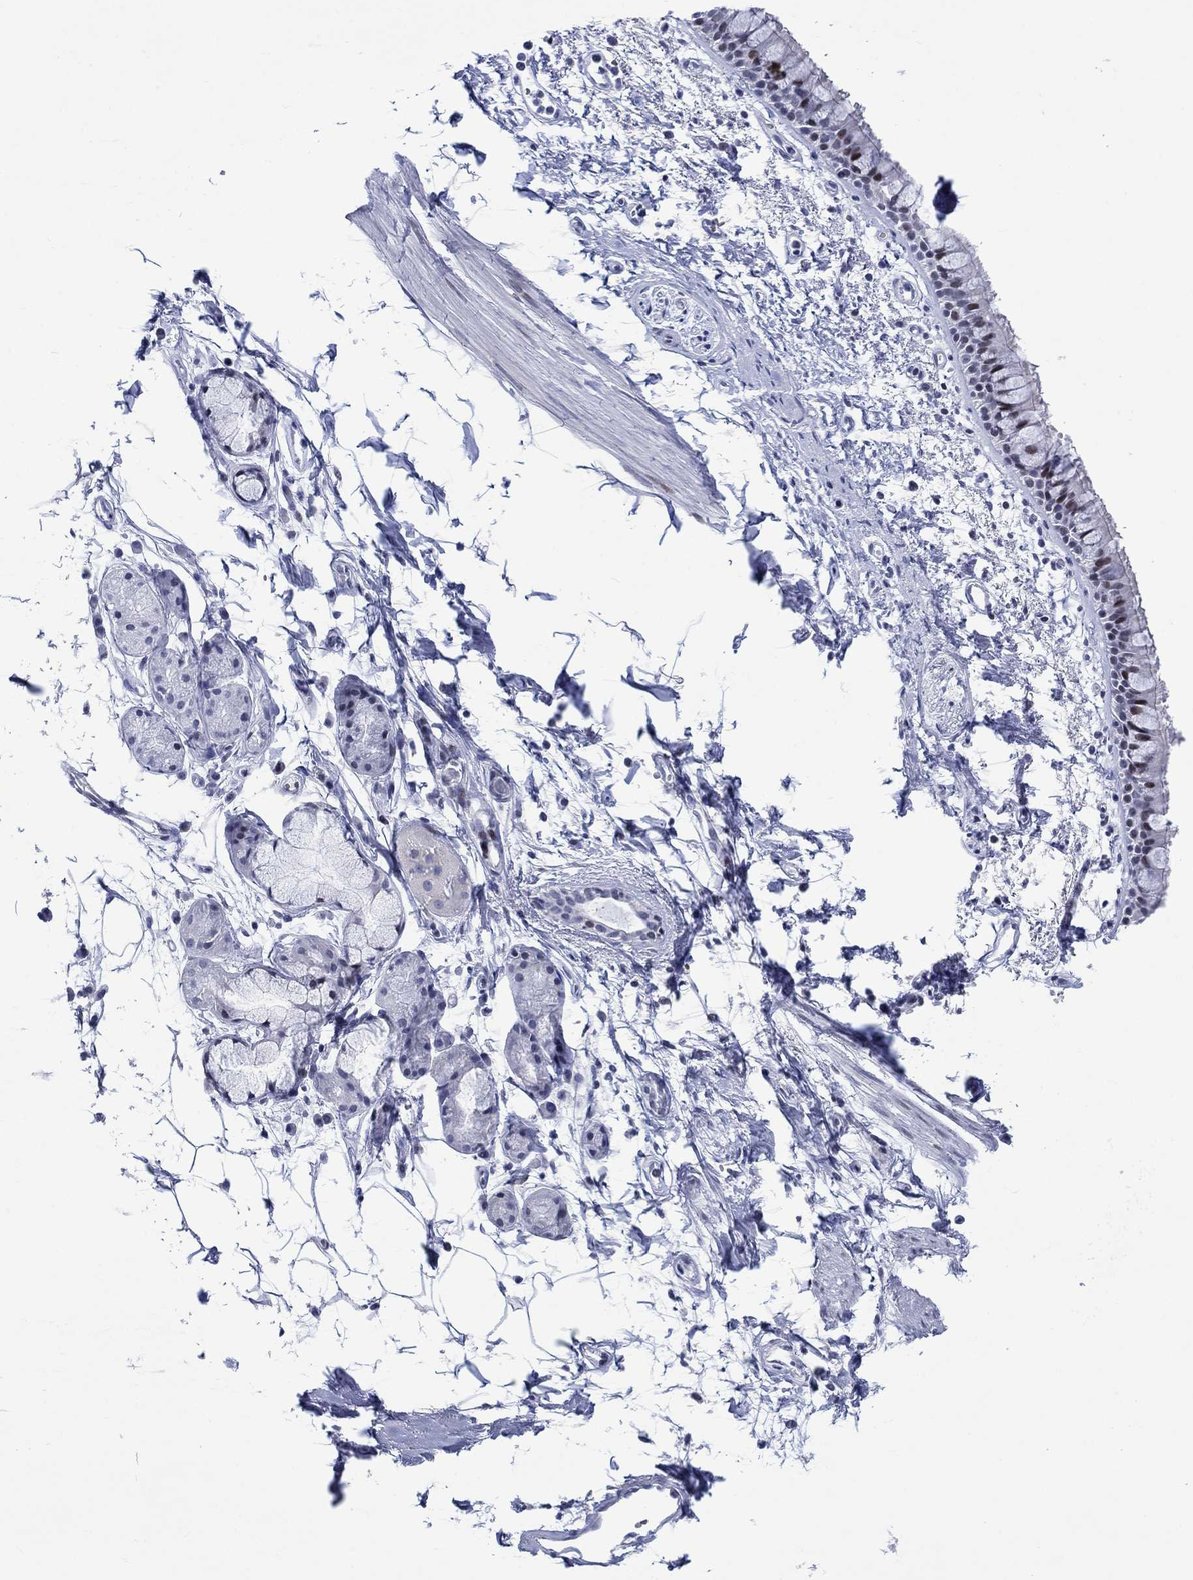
{"staining": {"intensity": "strong", "quantity": "25%-75%", "location": "nuclear"}, "tissue": "bronchus", "cell_type": "Respiratory epithelial cells", "image_type": "normal", "snomed": [{"axis": "morphology", "description": "Normal tissue, NOS"}, {"axis": "topography", "description": "Cartilage tissue"}, {"axis": "topography", "description": "Bronchus"}], "caption": "A brown stain highlights strong nuclear expression of a protein in respiratory epithelial cells of unremarkable bronchus. (DAB IHC, brown staining for protein, blue staining for nuclei).", "gene": "CDCA2", "patient": {"sex": "male", "age": 66}}